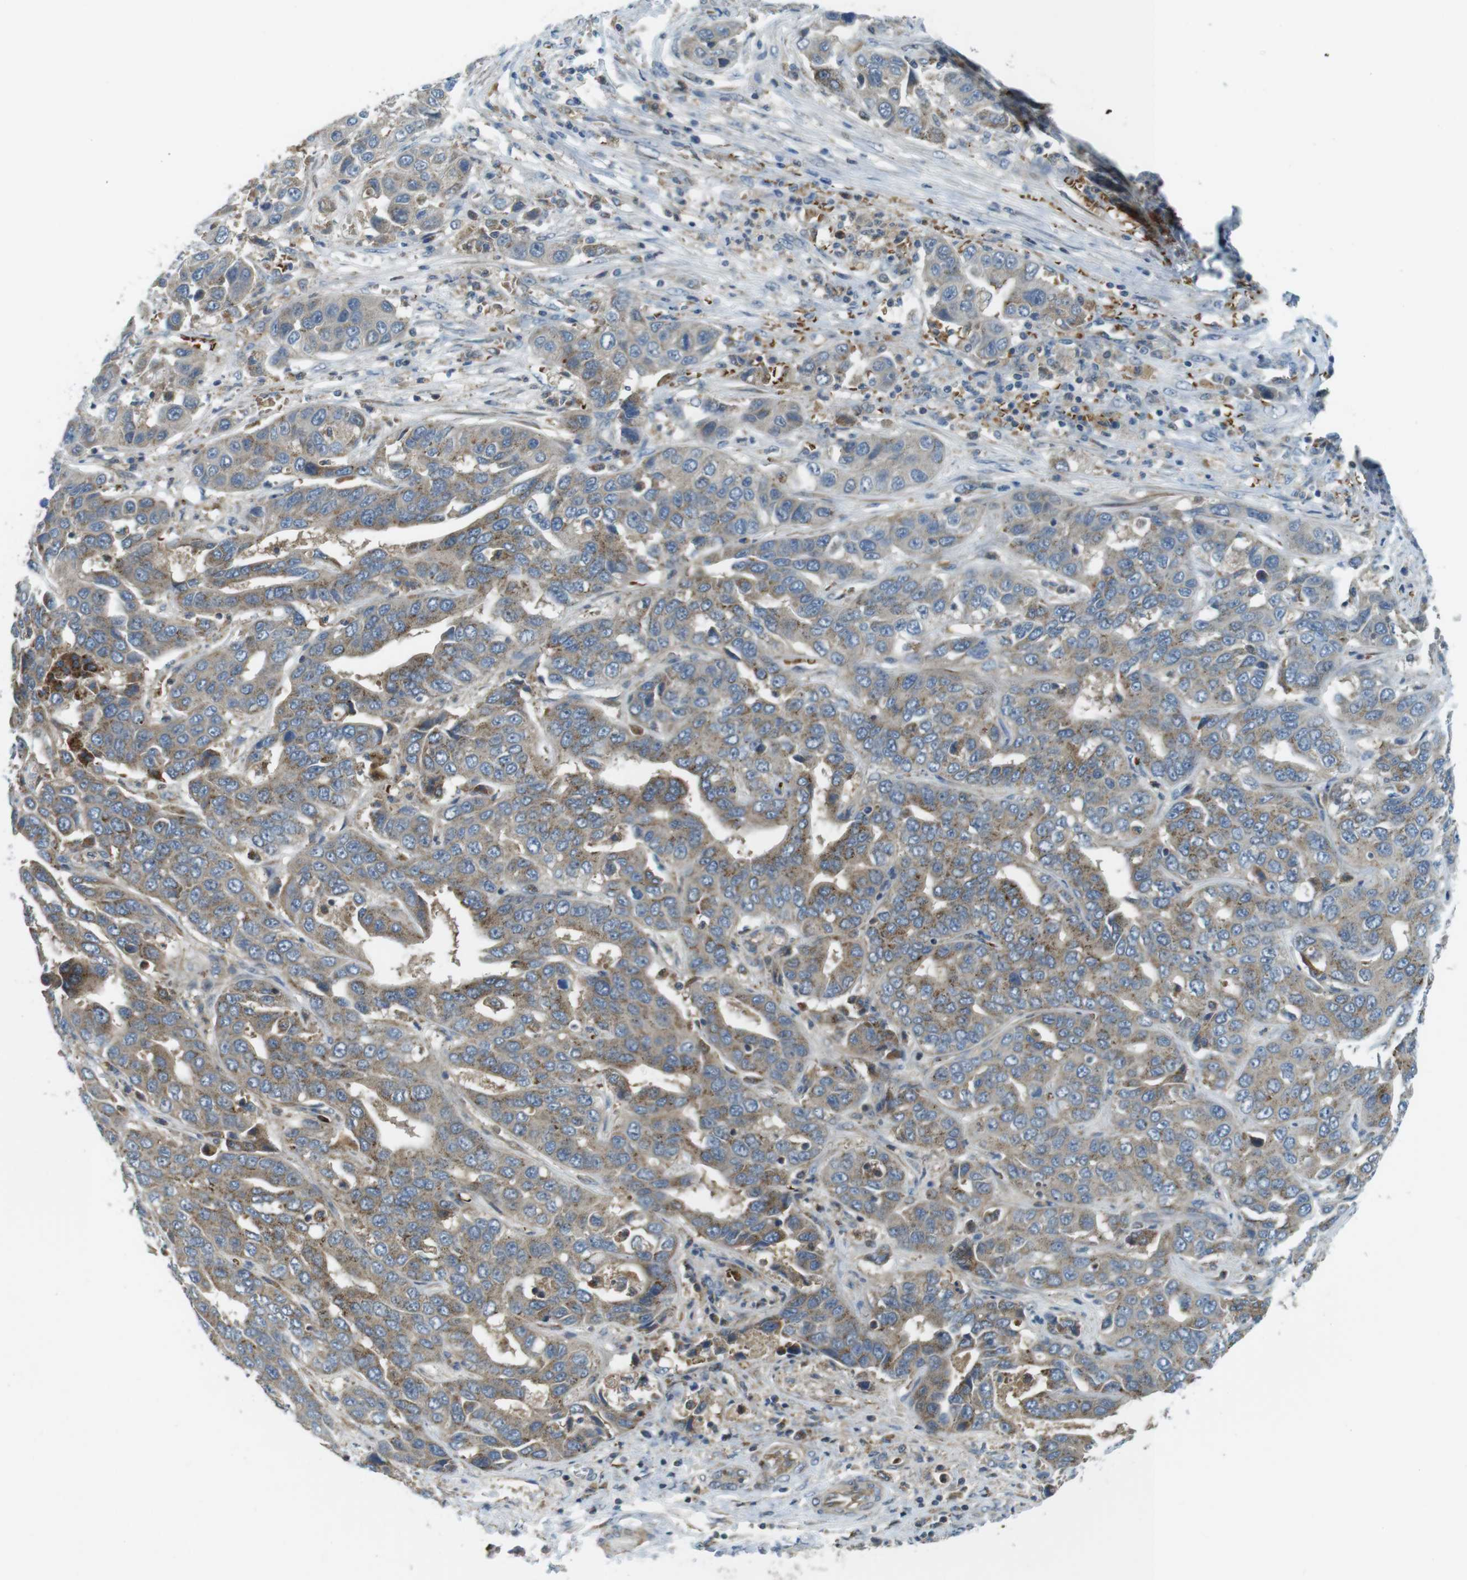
{"staining": {"intensity": "moderate", "quantity": "25%-75%", "location": "cytoplasmic/membranous"}, "tissue": "liver cancer", "cell_type": "Tumor cells", "image_type": "cancer", "snomed": [{"axis": "morphology", "description": "Cholangiocarcinoma"}, {"axis": "topography", "description": "Liver"}], "caption": "IHC of cholangiocarcinoma (liver) reveals medium levels of moderate cytoplasmic/membranous positivity in about 25%-75% of tumor cells. (DAB (3,3'-diaminobenzidine) IHC, brown staining for protein, blue staining for nuclei).", "gene": "LRRC3B", "patient": {"sex": "female", "age": 52}}